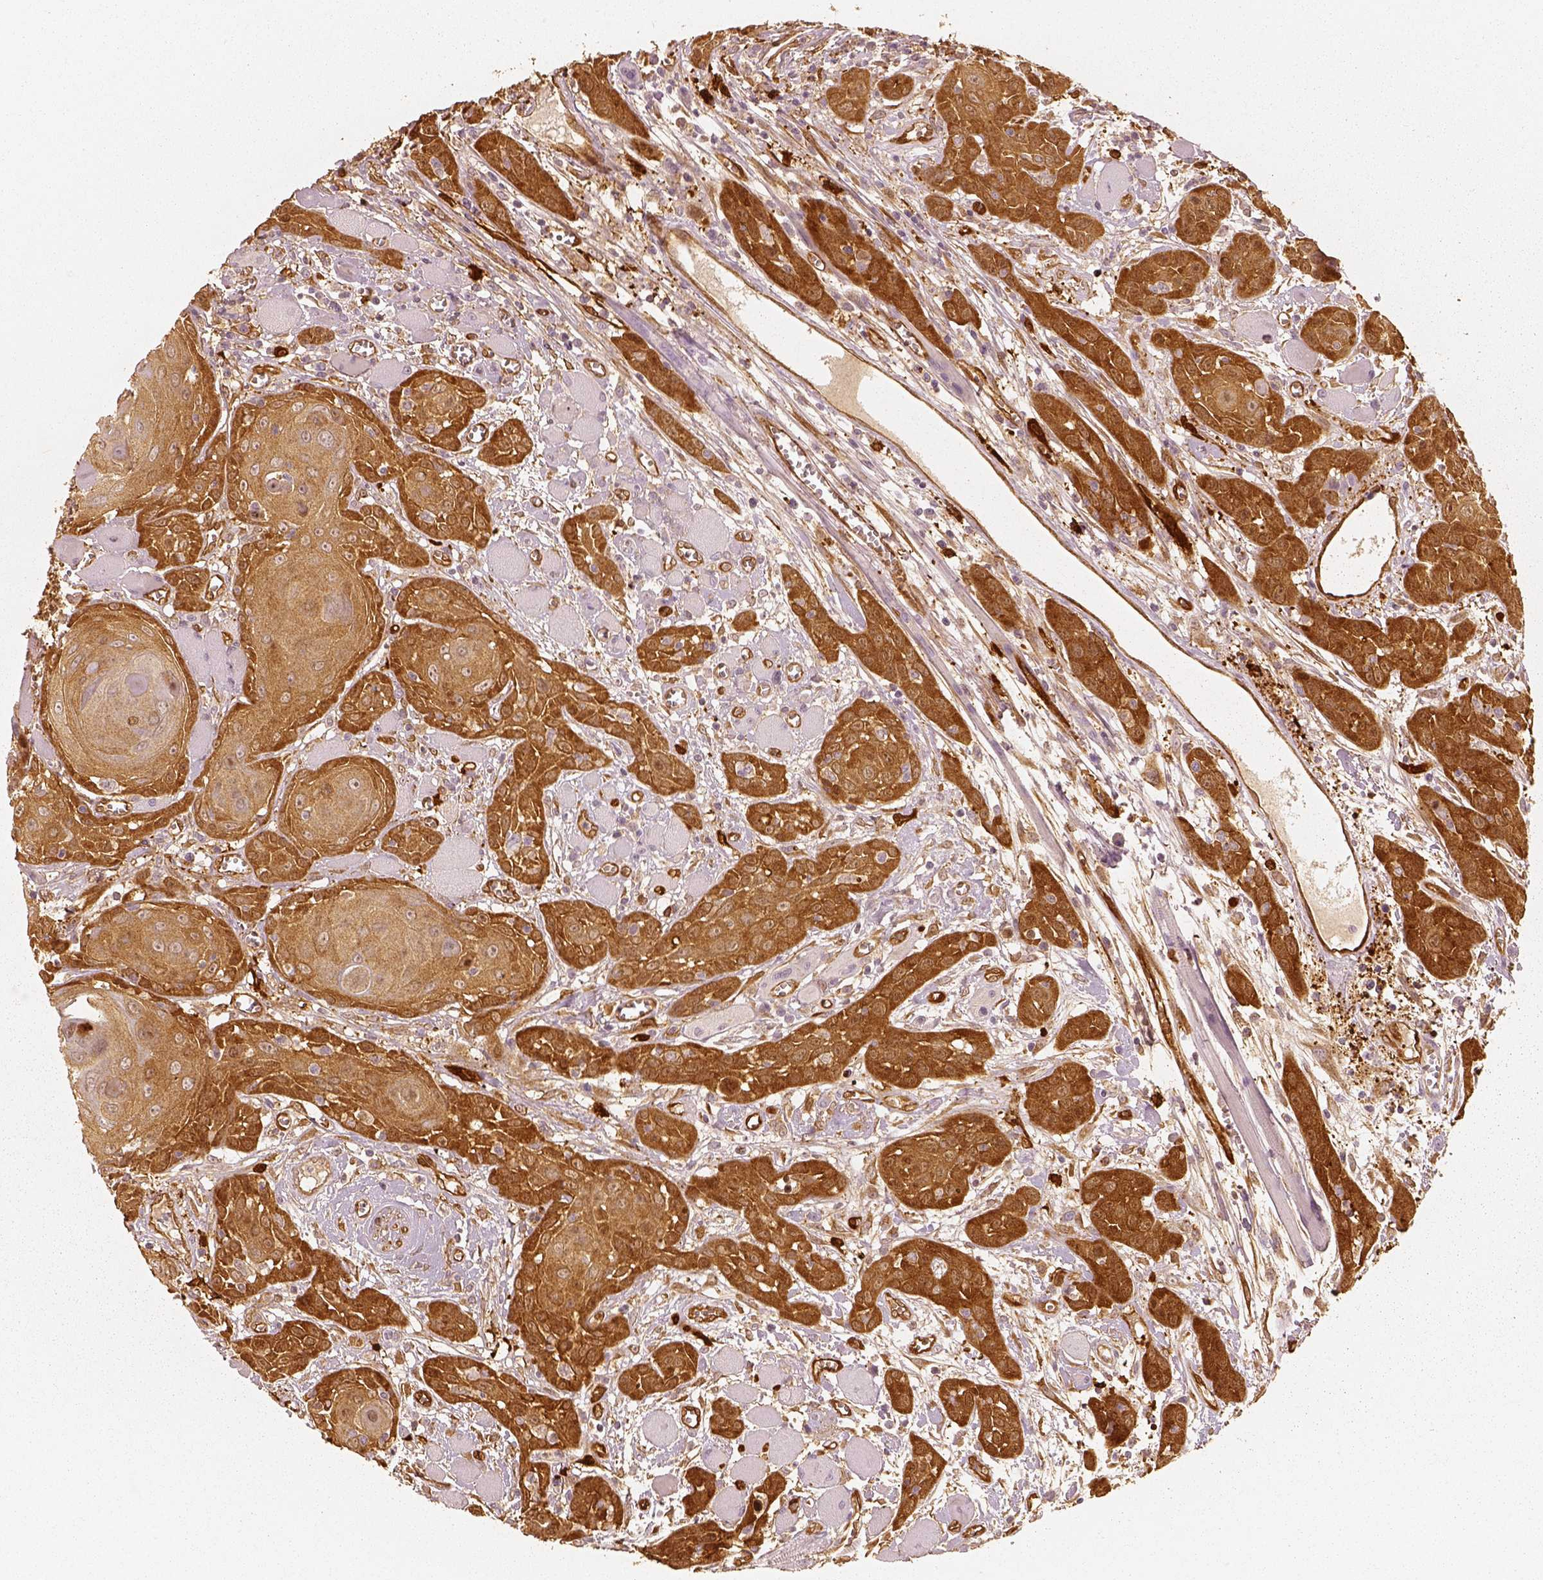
{"staining": {"intensity": "strong", "quantity": ">75%", "location": "cytoplasmic/membranous"}, "tissue": "head and neck cancer", "cell_type": "Tumor cells", "image_type": "cancer", "snomed": [{"axis": "morphology", "description": "Squamous cell carcinoma, NOS"}, {"axis": "topography", "description": "Head-Neck"}], "caption": "Head and neck cancer stained with IHC shows strong cytoplasmic/membranous staining in about >75% of tumor cells.", "gene": "FSCN1", "patient": {"sex": "female", "age": 80}}